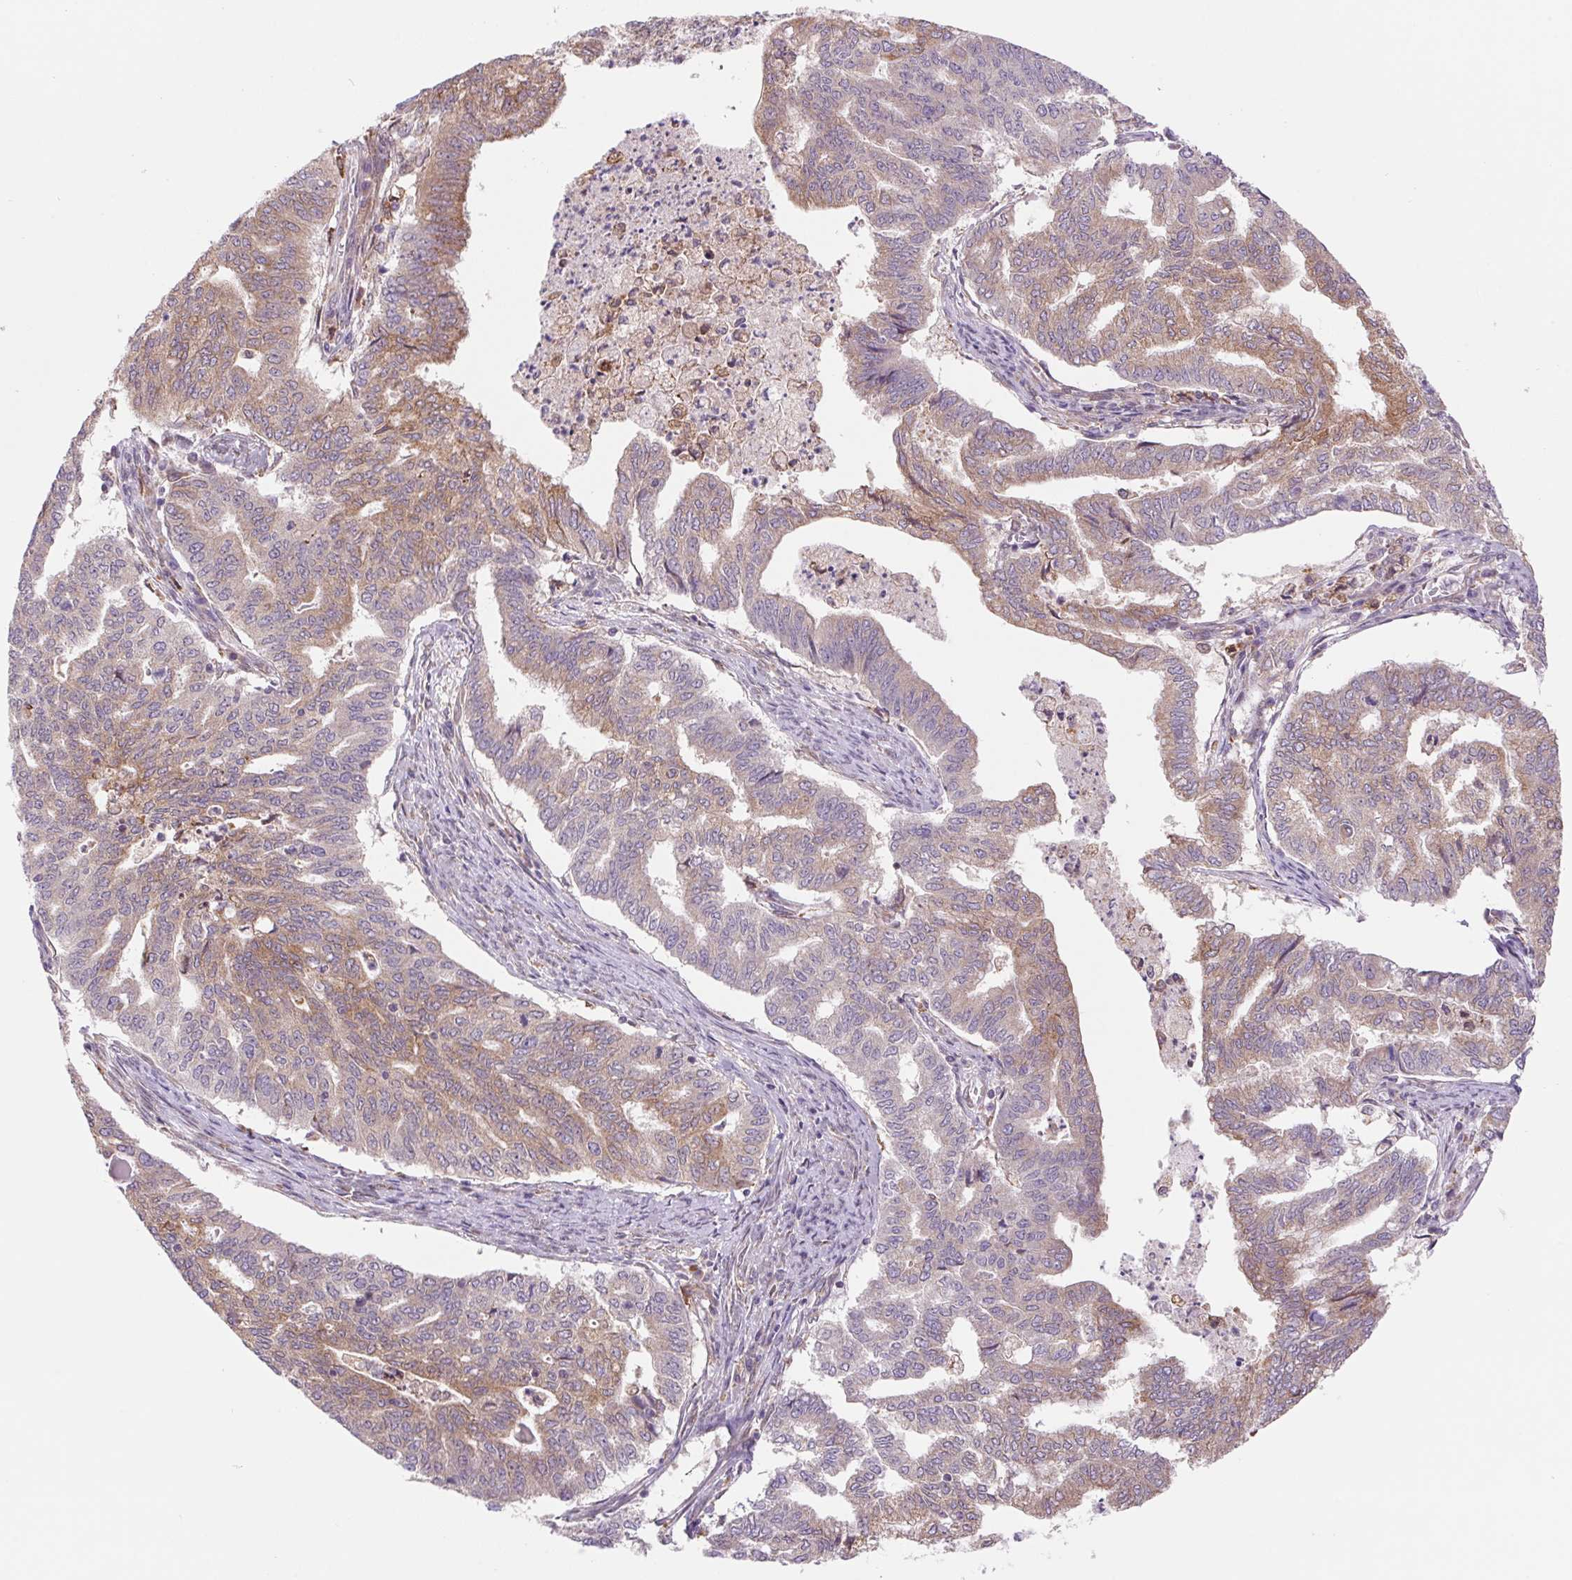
{"staining": {"intensity": "moderate", "quantity": "25%-75%", "location": "cytoplasmic/membranous"}, "tissue": "endometrial cancer", "cell_type": "Tumor cells", "image_type": "cancer", "snomed": [{"axis": "morphology", "description": "Adenocarcinoma, NOS"}, {"axis": "topography", "description": "Endometrium"}], "caption": "Adenocarcinoma (endometrial) stained with a brown dye shows moderate cytoplasmic/membranous positive positivity in about 25%-75% of tumor cells.", "gene": "KLHL20", "patient": {"sex": "female", "age": 79}}